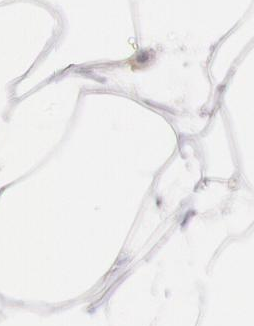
{"staining": {"intensity": "negative", "quantity": "none", "location": "none"}, "tissue": "adipose tissue", "cell_type": "Adipocytes", "image_type": "normal", "snomed": [{"axis": "morphology", "description": "Normal tissue, NOS"}, {"axis": "morphology", "description": "Duct carcinoma"}, {"axis": "topography", "description": "Breast"}, {"axis": "topography", "description": "Adipose tissue"}], "caption": "Adipocytes are negative for protein expression in benign human adipose tissue. The staining is performed using DAB (3,3'-diaminobenzidine) brown chromogen with nuclei counter-stained in using hematoxylin.", "gene": "AMOTL1", "patient": {"sex": "female", "age": 37}}